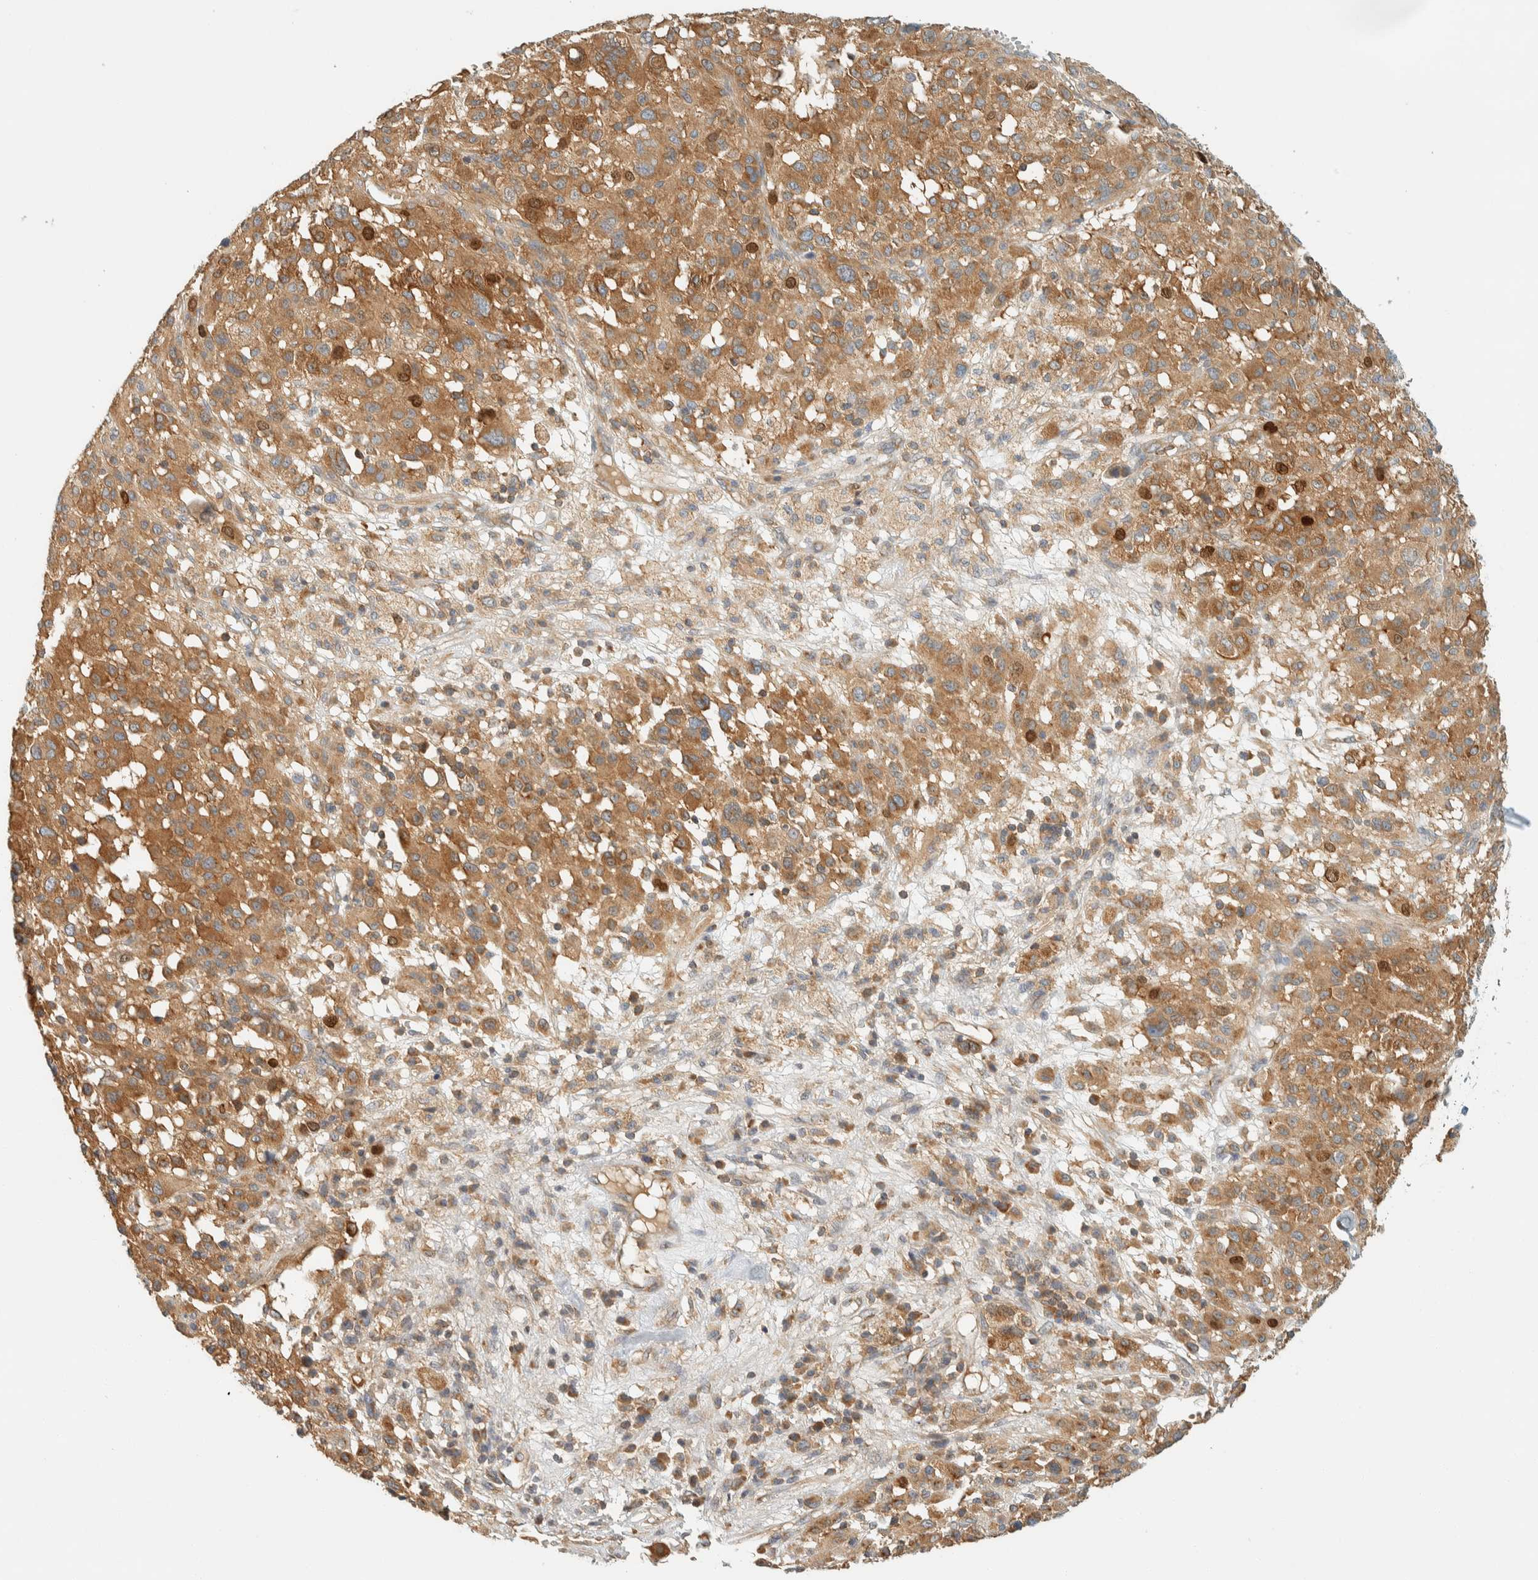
{"staining": {"intensity": "moderate", "quantity": ">75%", "location": "cytoplasmic/membranous"}, "tissue": "melanoma", "cell_type": "Tumor cells", "image_type": "cancer", "snomed": [{"axis": "morphology", "description": "Malignant melanoma, Metastatic site"}, {"axis": "topography", "description": "Skin"}], "caption": "An image of human malignant melanoma (metastatic site) stained for a protein shows moderate cytoplasmic/membranous brown staining in tumor cells.", "gene": "ARFGEF1", "patient": {"sex": "female", "age": 74}}